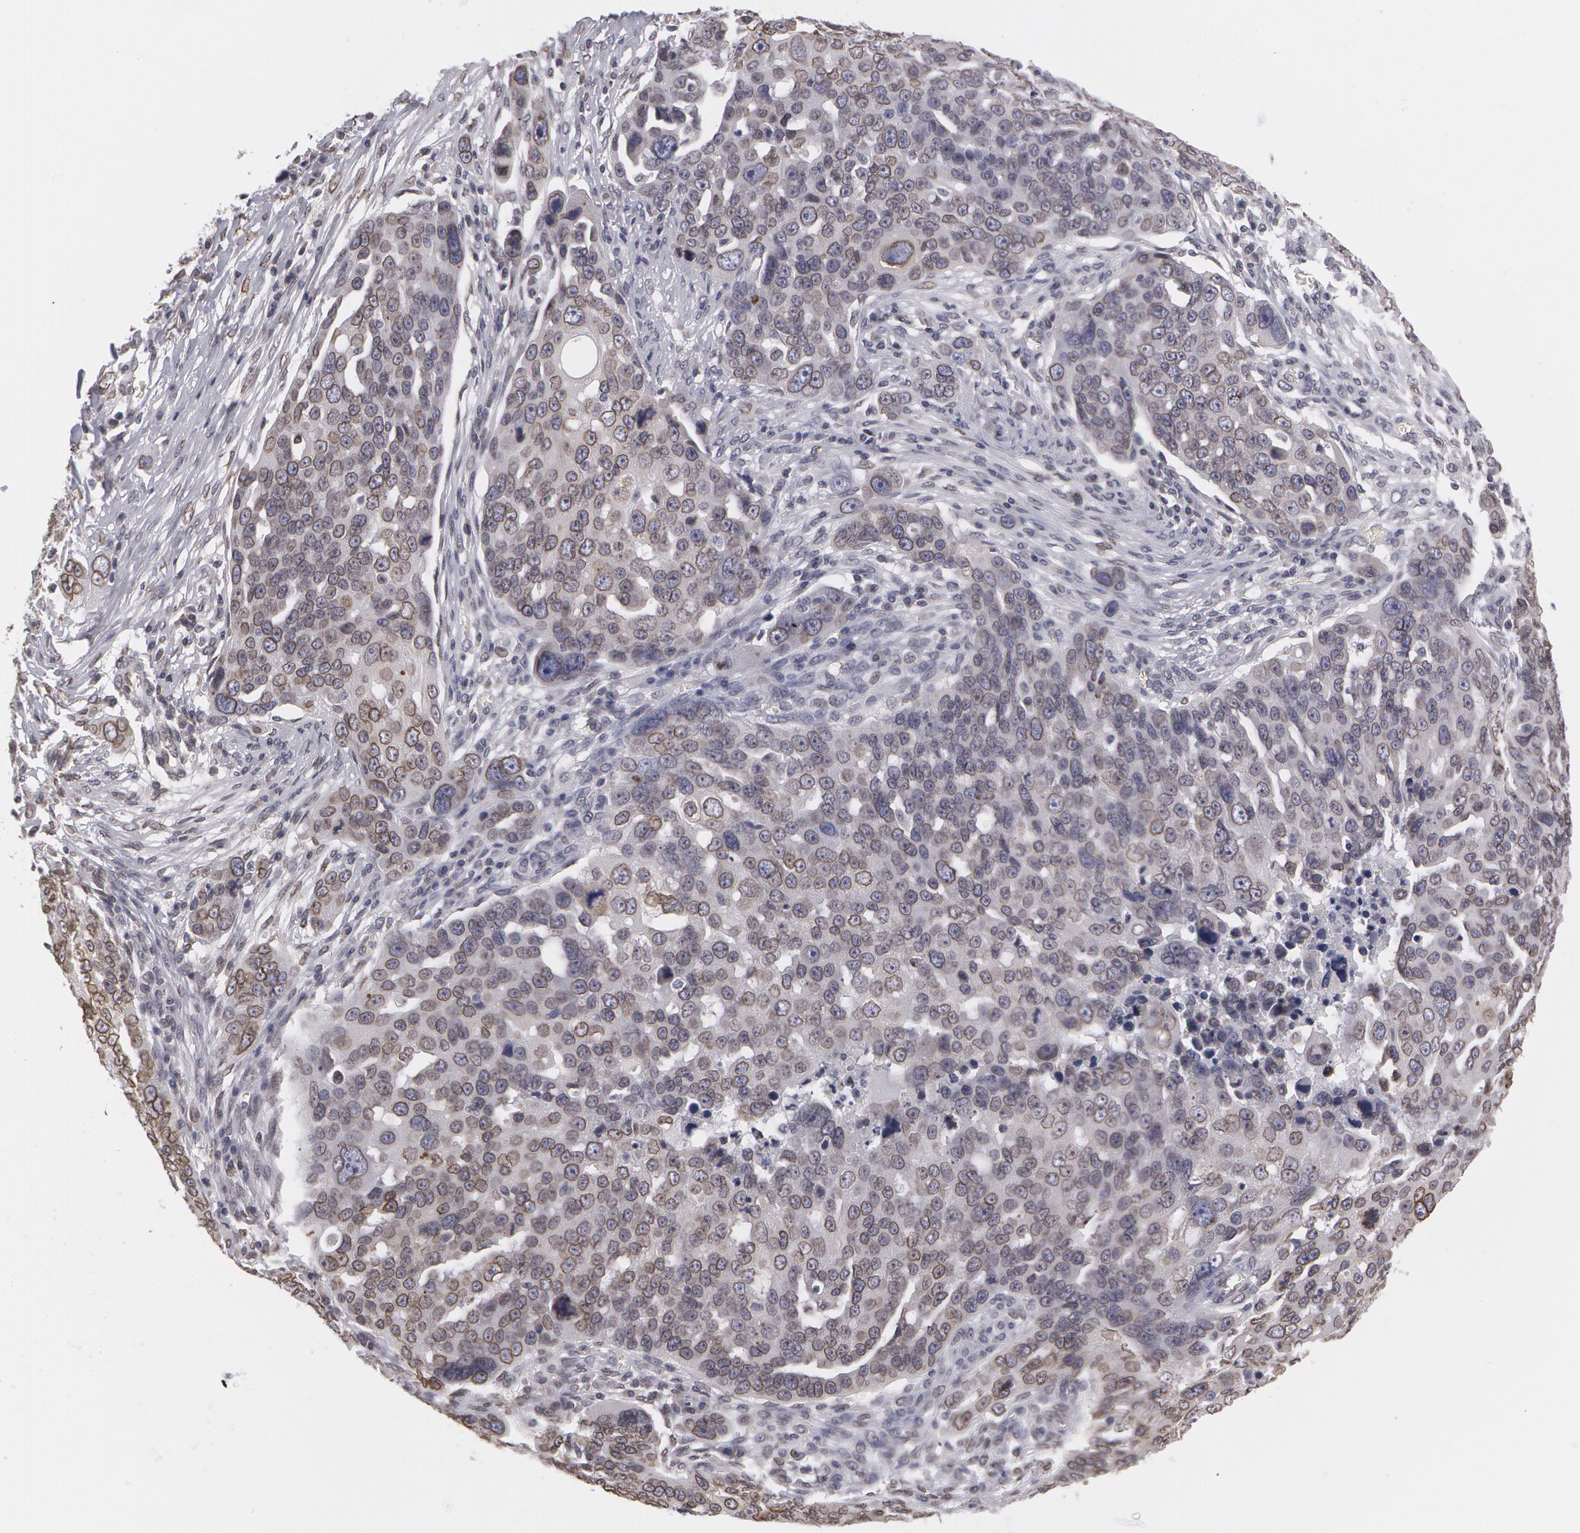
{"staining": {"intensity": "weak", "quantity": "25%-75%", "location": "nuclear"}, "tissue": "ovarian cancer", "cell_type": "Tumor cells", "image_type": "cancer", "snomed": [{"axis": "morphology", "description": "Carcinoma, endometroid"}, {"axis": "topography", "description": "Ovary"}], "caption": "A brown stain highlights weak nuclear expression of a protein in human endometroid carcinoma (ovarian) tumor cells. (Stains: DAB in brown, nuclei in blue, Microscopy: brightfield microscopy at high magnification).", "gene": "EMD", "patient": {"sex": "female", "age": 75}}